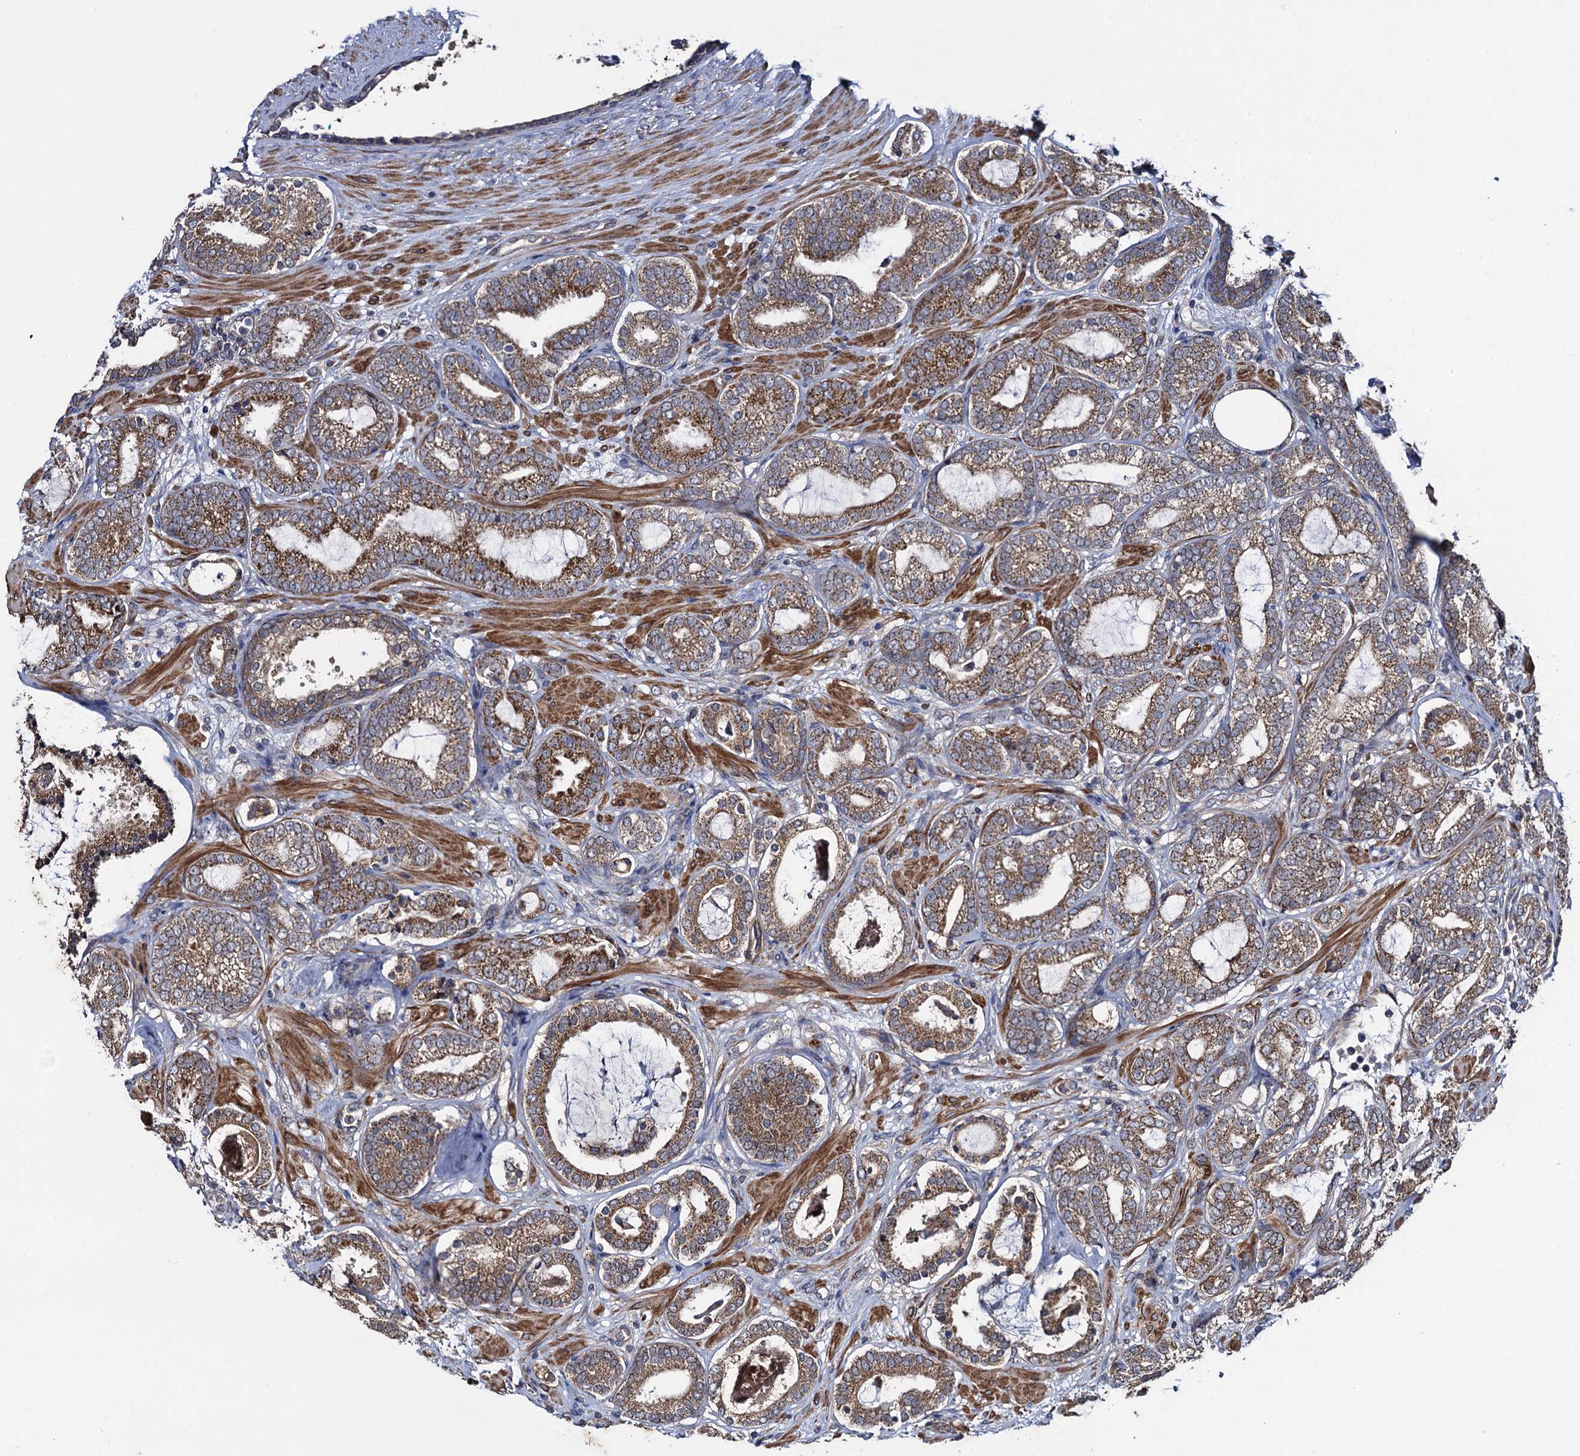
{"staining": {"intensity": "moderate", "quantity": ">75%", "location": "cytoplasmic/membranous"}, "tissue": "prostate cancer", "cell_type": "Tumor cells", "image_type": "cancer", "snomed": [{"axis": "morphology", "description": "Adenocarcinoma, High grade"}, {"axis": "topography", "description": "Prostate"}], "caption": "A brown stain shows moderate cytoplasmic/membranous staining of a protein in human prostate cancer tumor cells. (DAB IHC, brown staining for protein, blue staining for nuclei).", "gene": "HAUS1", "patient": {"sex": "male", "age": 60}}